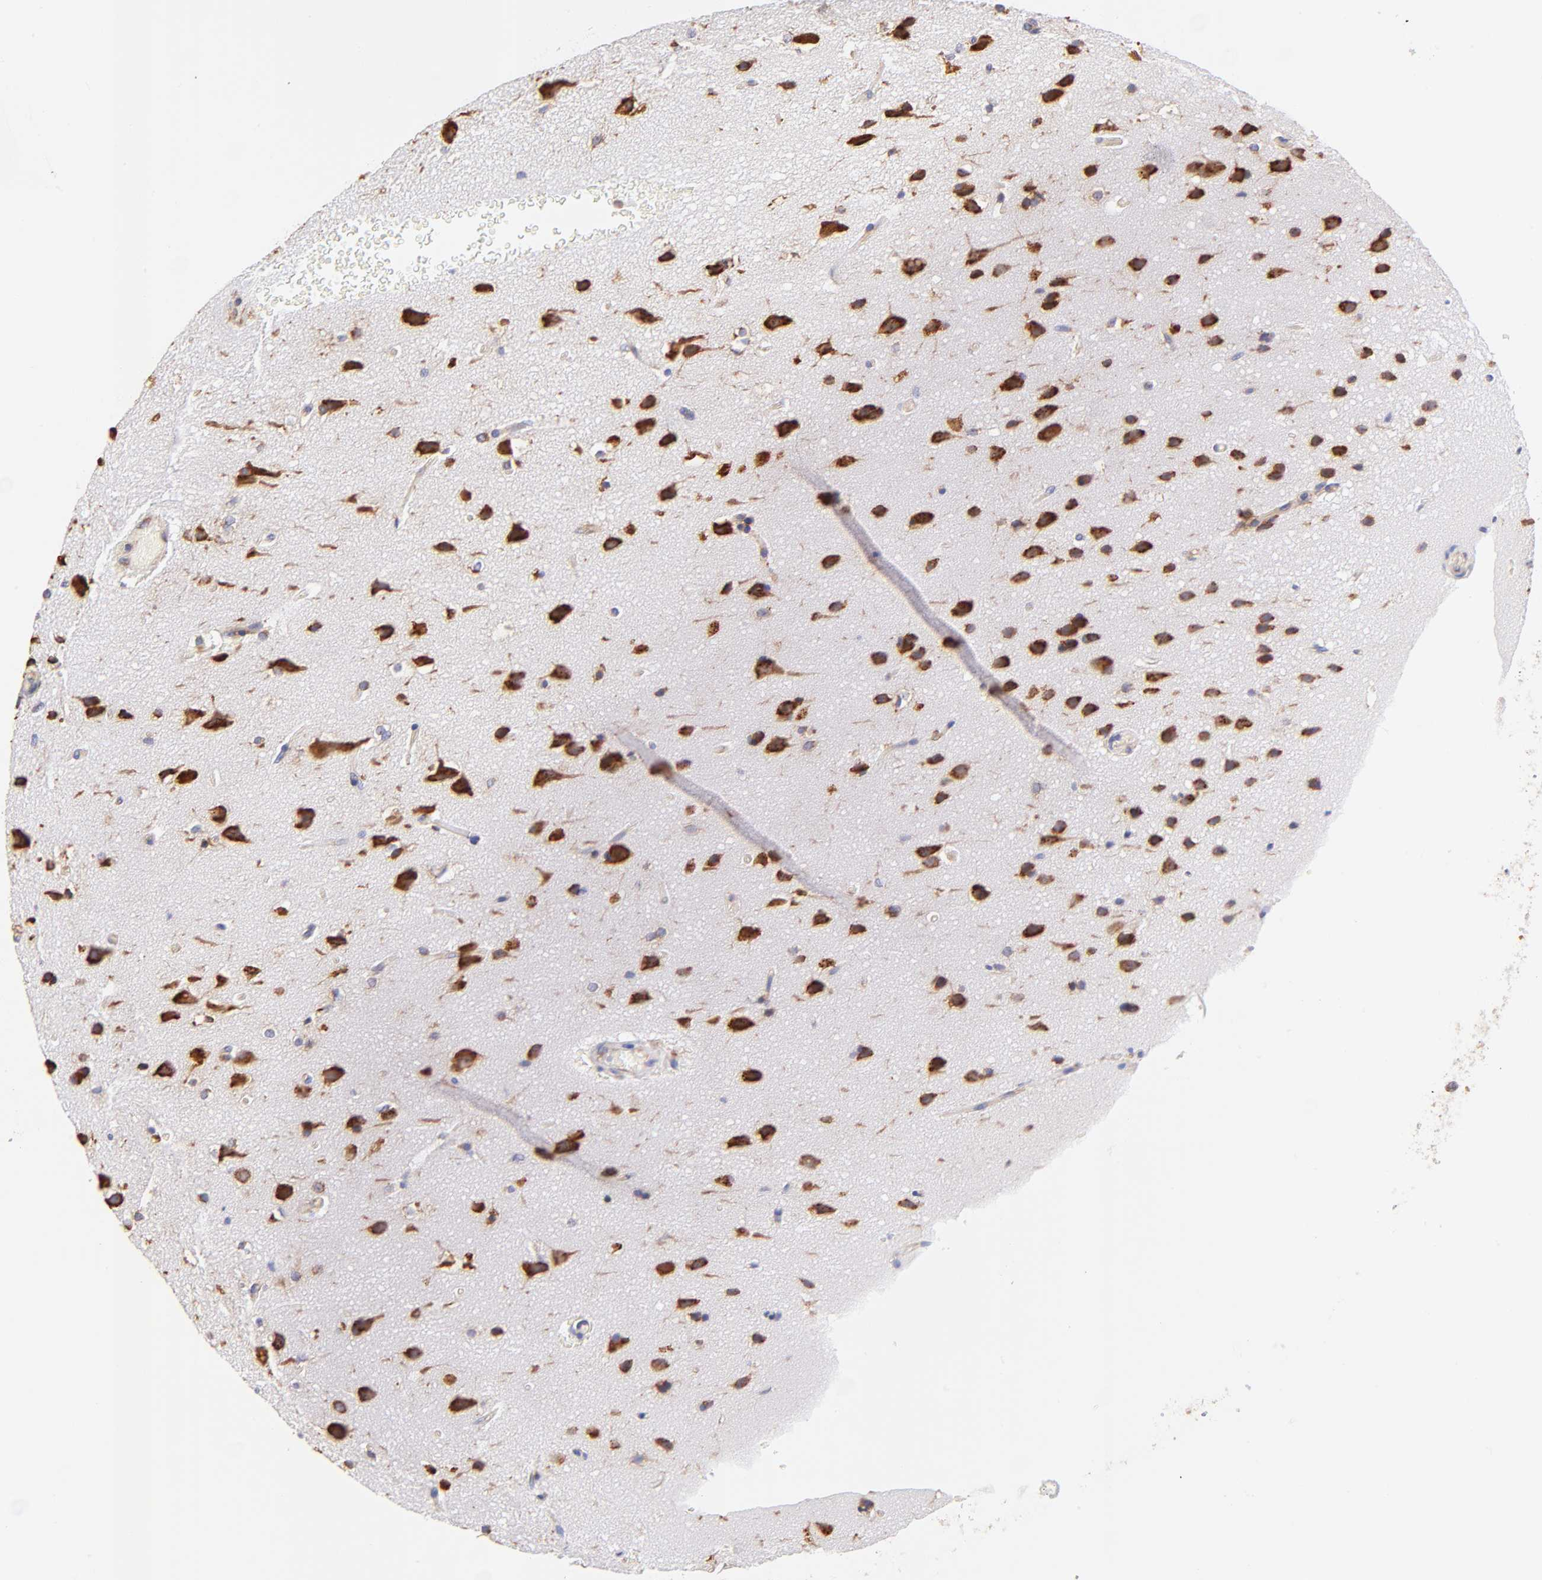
{"staining": {"intensity": "negative", "quantity": "none", "location": "none"}, "tissue": "glioma", "cell_type": "Tumor cells", "image_type": "cancer", "snomed": [{"axis": "morphology", "description": "Glioma, malignant, Low grade"}, {"axis": "topography", "description": "Cerebral cortex"}], "caption": "Photomicrograph shows no significant protein staining in tumor cells of malignant low-grade glioma.", "gene": "RPL30", "patient": {"sex": "female", "age": 47}}